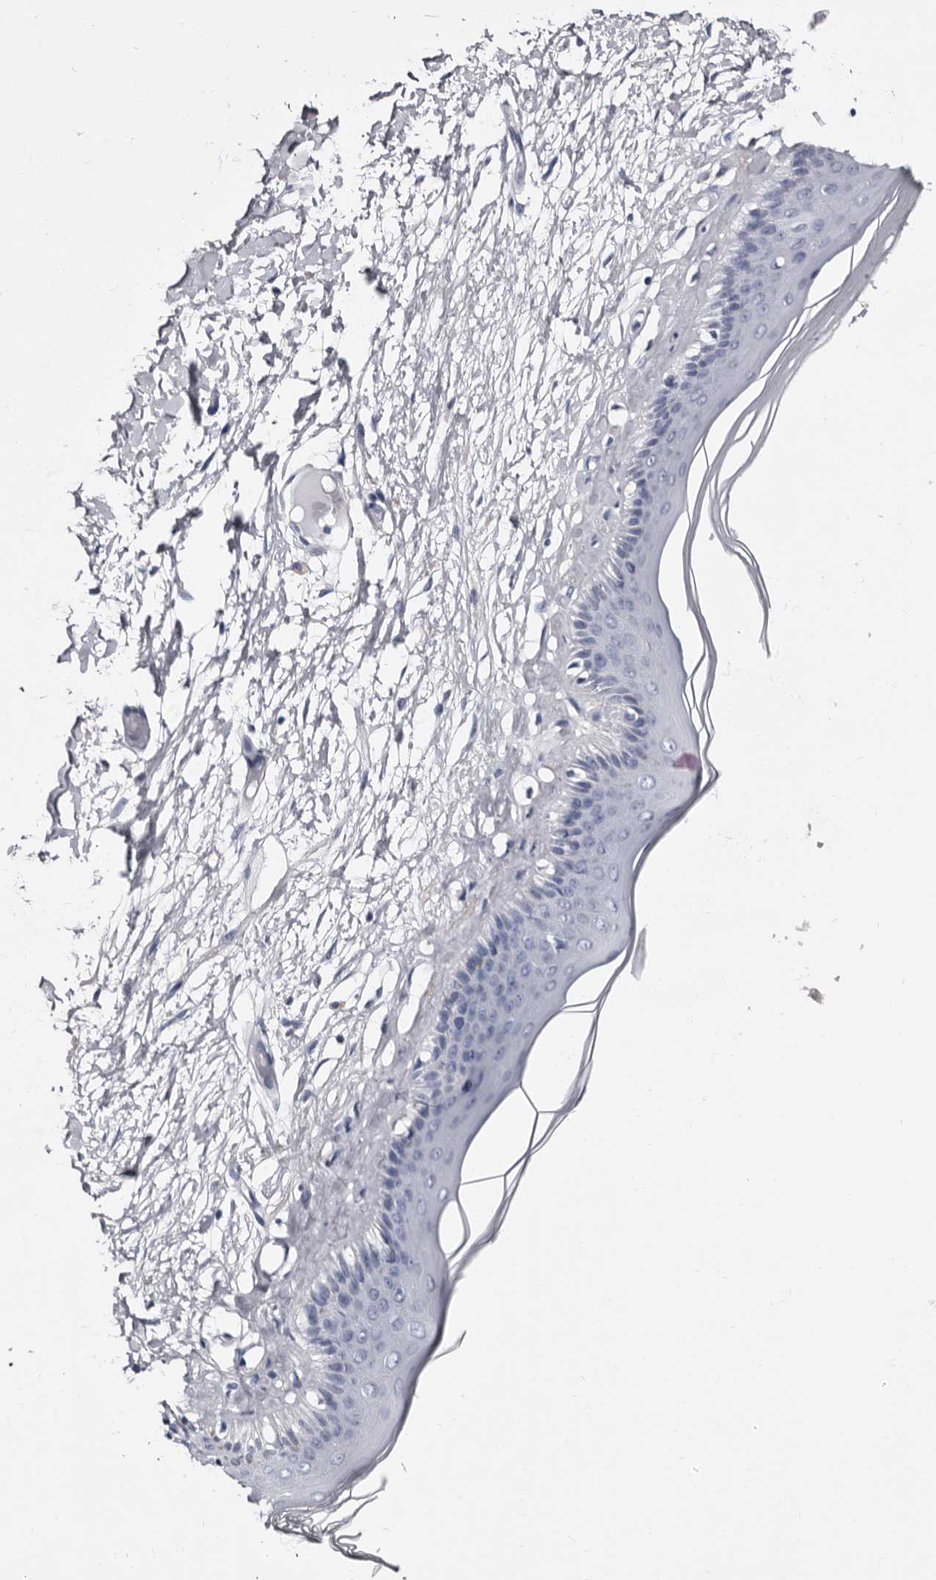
{"staining": {"intensity": "weak", "quantity": "<25%", "location": "cytoplasmic/membranous"}, "tissue": "skin", "cell_type": "Epidermal cells", "image_type": "normal", "snomed": [{"axis": "morphology", "description": "Normal tissue, NOS"}, {"axis": "topography", "description": "Vulva"}], "caption": "Immunohistochemistry micrograph of normal skin: human skin stained with DAB shows no significant protein positivity in epidermal cells. The staining is performed using DAB brown chromogen with nuclei counter-stained in using hematoxylin.", "gene": "EPB41L3", "patient": {"sex": "female", "age": 73}}